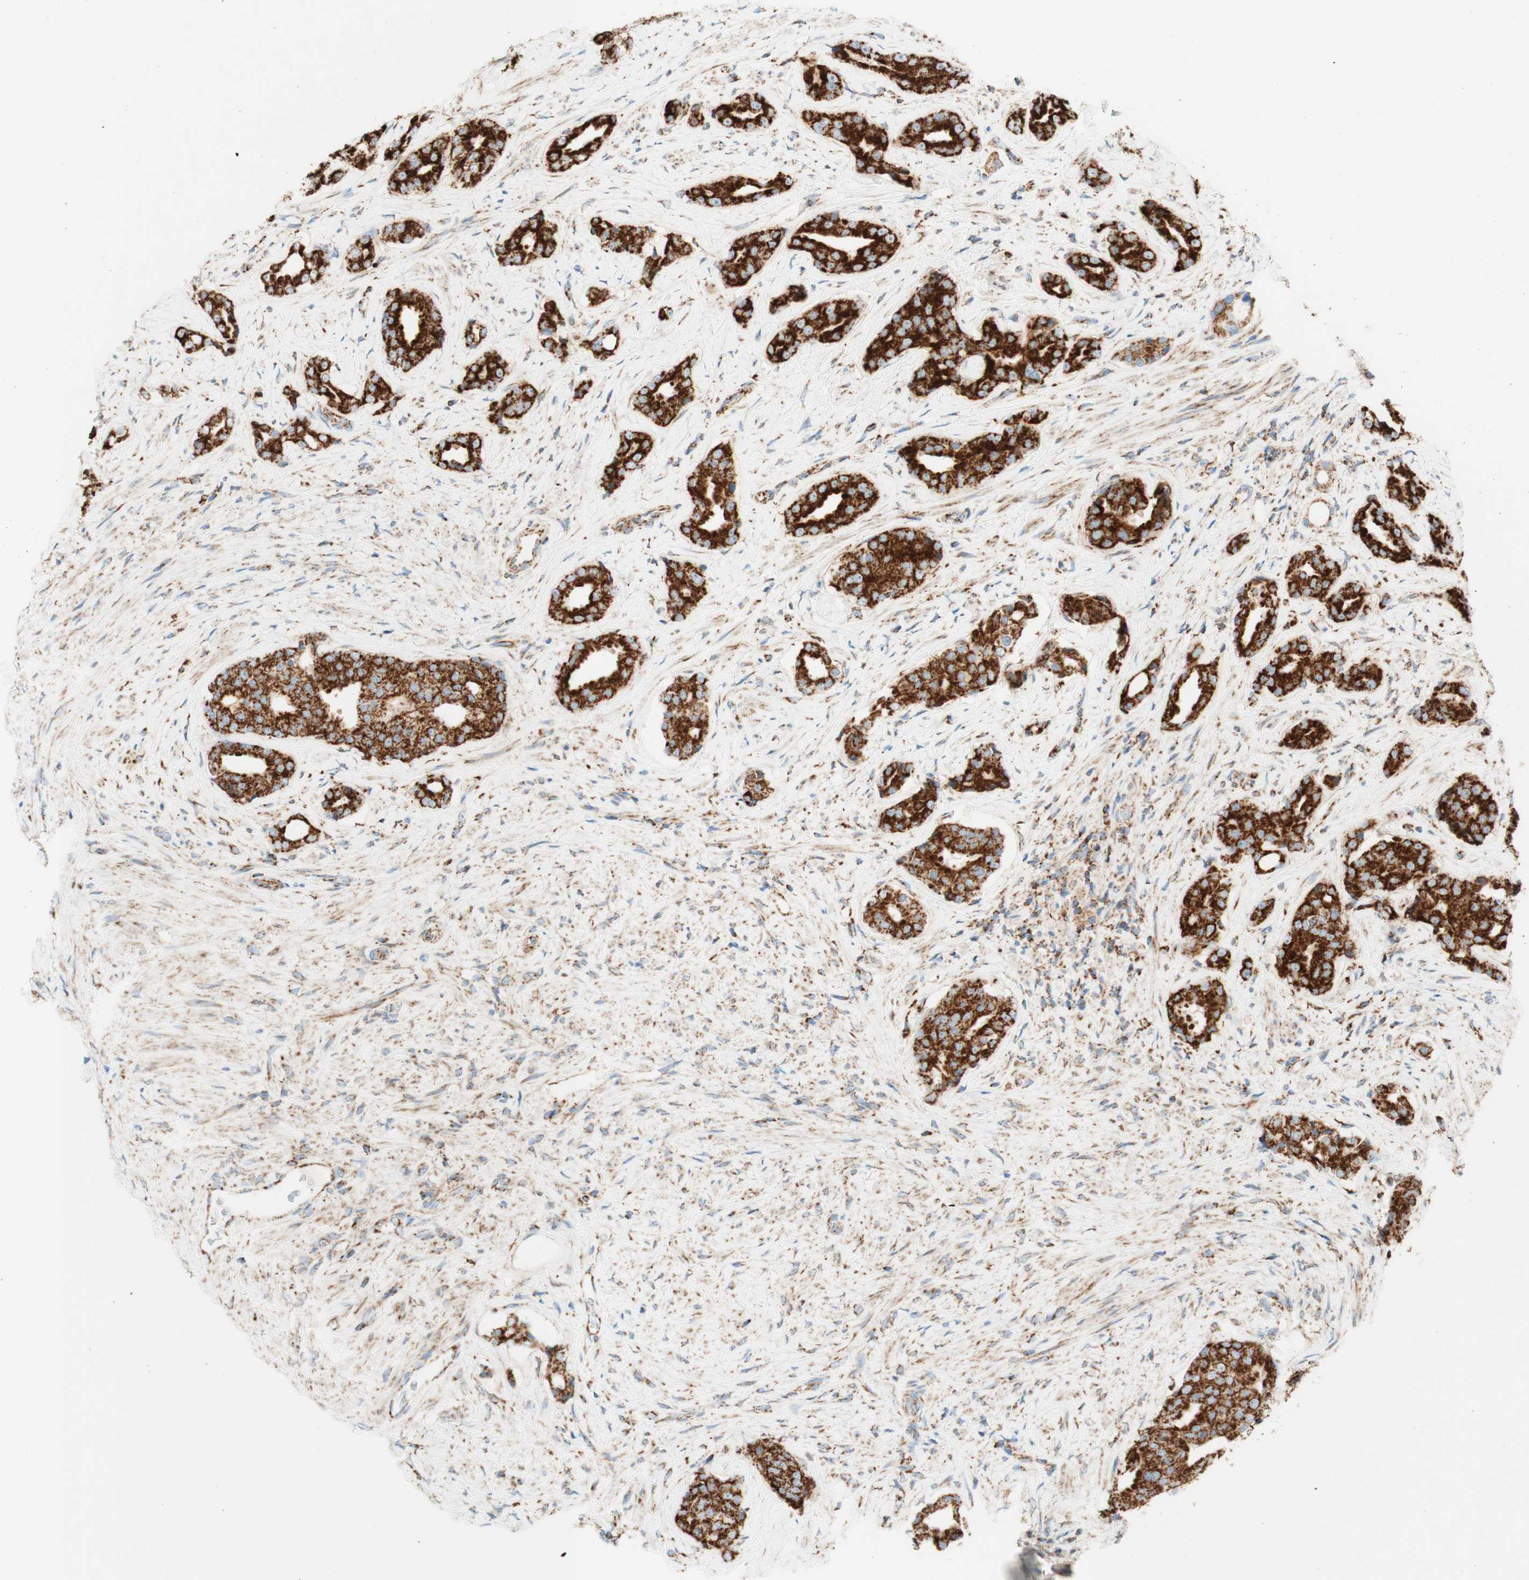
{"staining": {"intensity": "strong", "quantity": ">75%", "location": "cytoplasmic/membranous"}, "tissue": "prostate cancer", "cell_type": "Tumor cells", "image_type": "cancer", "snomed": [{"axis": "morphology", "description": "Adenocarcinoma, High grade"}, {"axis": "topography", "description": "Prostate"}], "caption": "Tumor cells reveal strong cytoplasmic/membranous staining in about >75% of cells in adenocarcinoma (high-grade) (prostate).", "gene": "TOMM20", "patient": {"sex": "male", "age": 71}}